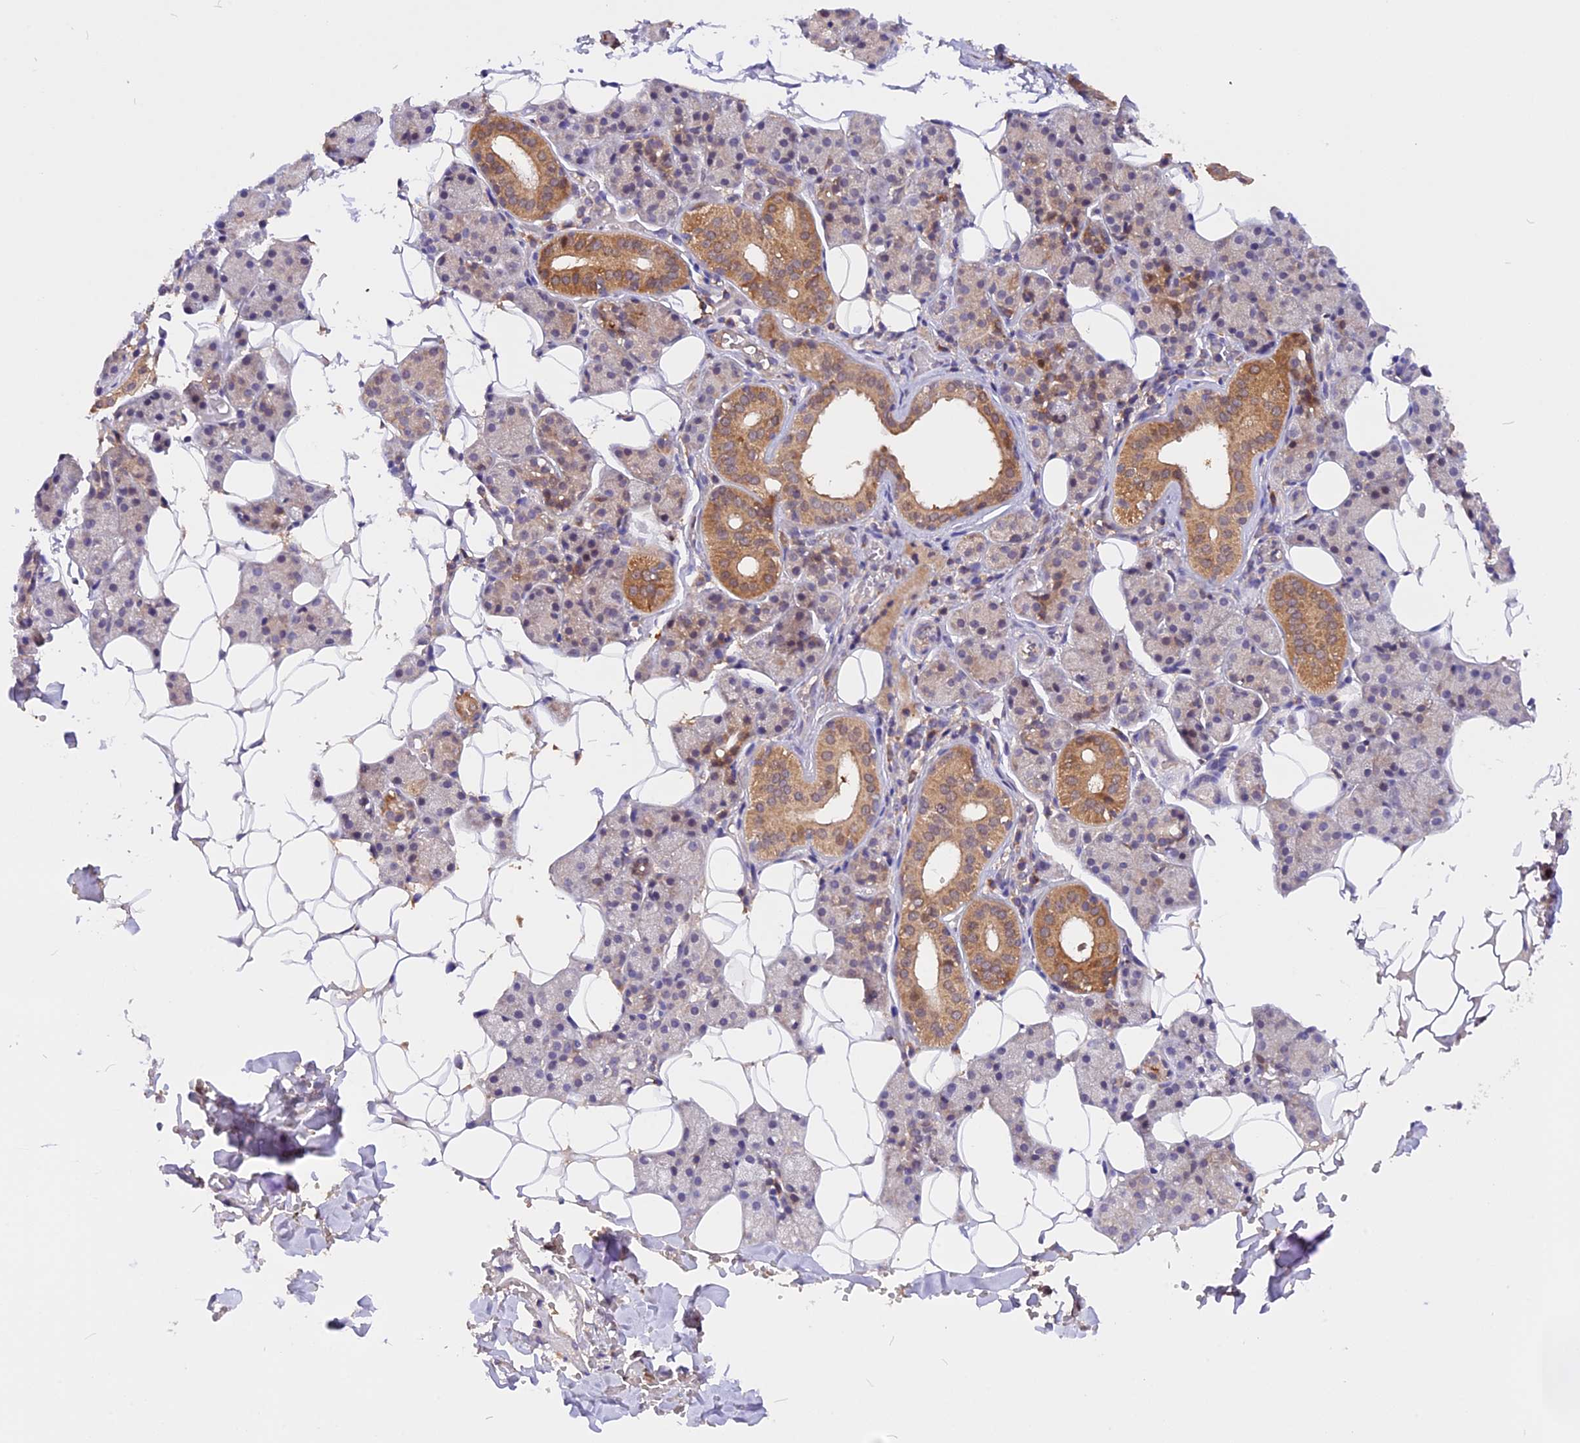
{"staining": {"intensity": "moderate", "quantity": "<25%", "location": "cytoplasmic/membranous"}, "tissue": "salivary gland", "cell_type": "Glandular cells", "image_type": "normal", "snomed": [{"axis": "morphology", "description": "Normal tissue, NOS"}, {"axis": "topography", "description": "Salivary gland"}], "caption": "Protein expression by immunohistochemistry (IHC) shows moderate cytoplasmic/membranous staining in approximately <25% of glandular cells in normal salivary gland.", "gene": "MARK4", "patient": {"sex": "female", "age": 33}}